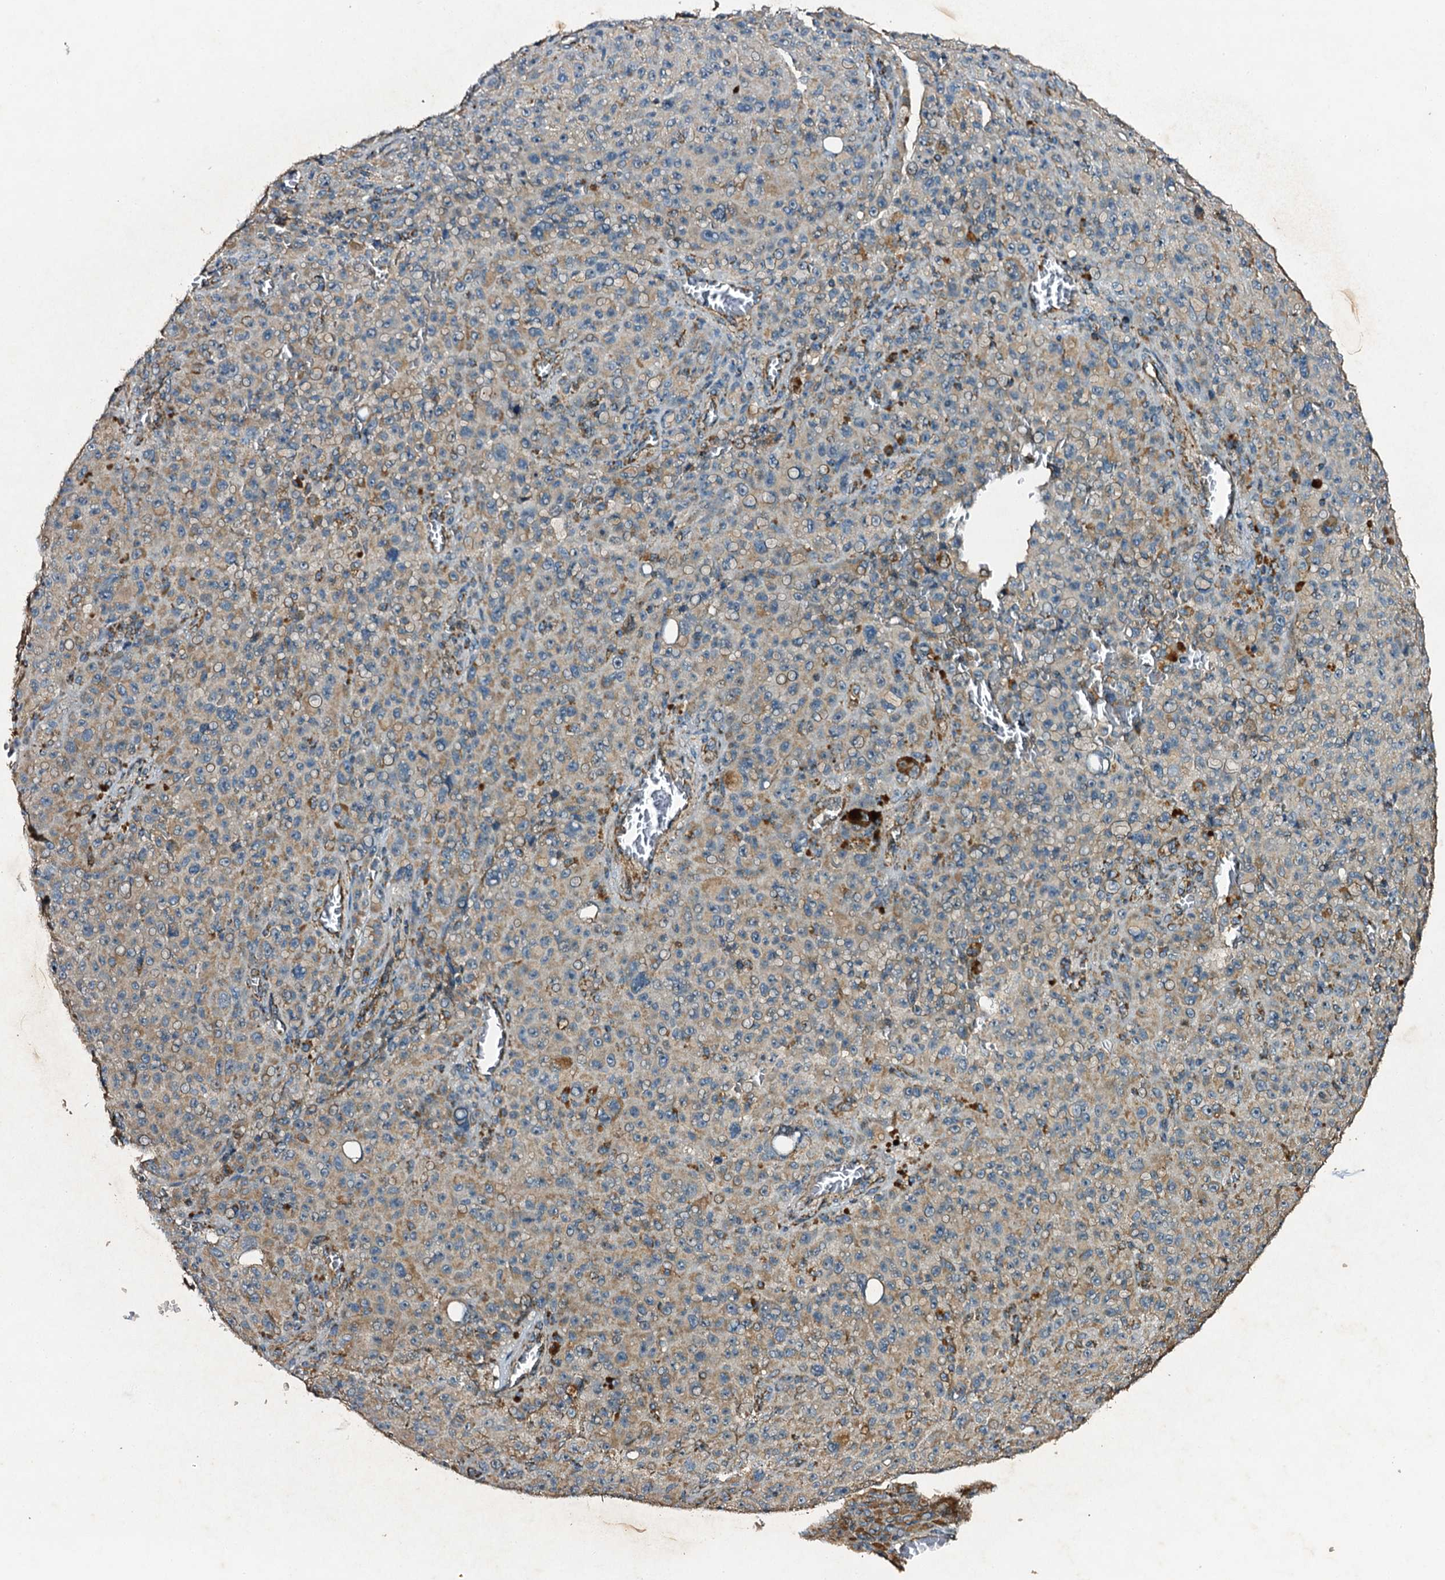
{"staining": {"intensity": "weak", "quantity": "<25%", "location": "cytoplasmic/membranous"}, "tissue": "melanoma", "cell_type": "Tumor cells", "image_type": "cancer", "snomed": [{"axis": "morphology", "description": "Malignant melanoma, NOS"}, {"axis": "topography", "description": "Skin"}], "caption": "DAB immunohistochemical staining of melanoma demonstrates no significant staining in tumor cells.", "gene": "NDUFA13", "patient": {"sex": "female", "age": 82}}